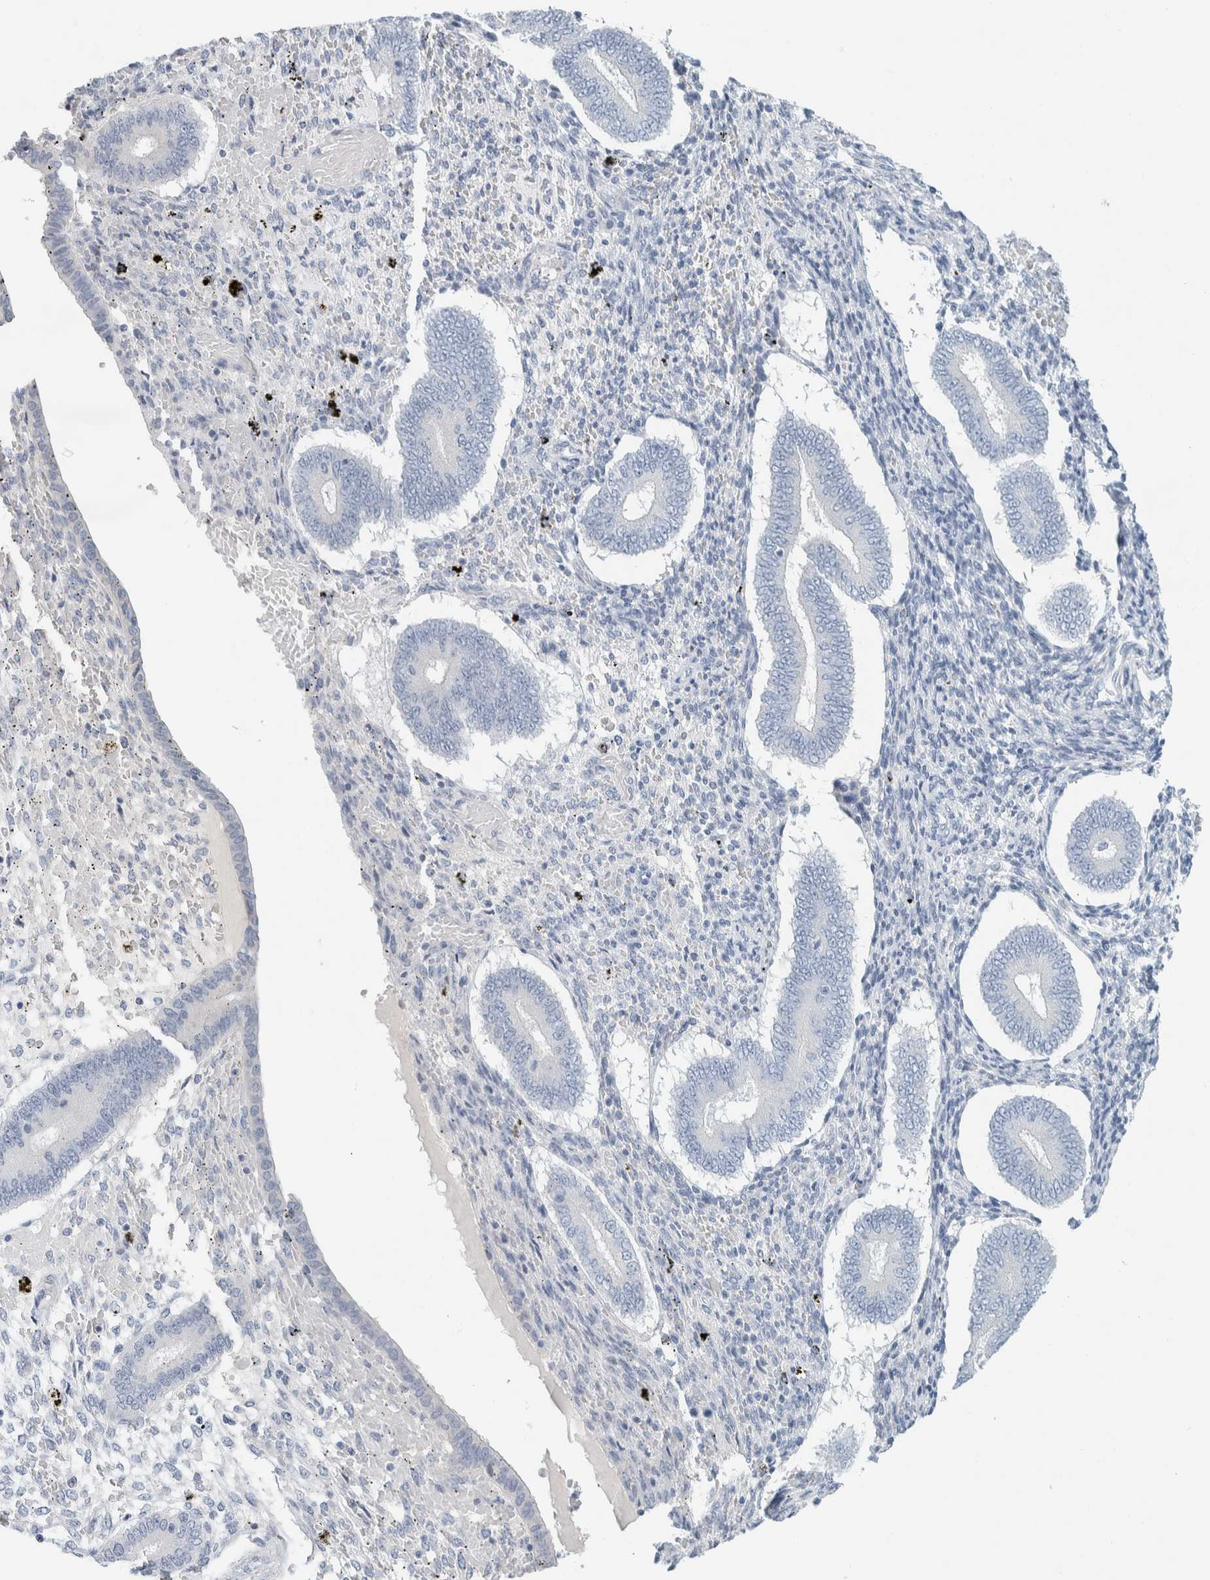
{"staining": {"intensity": "negative", "quantity": "none", "location": "none"}, "tissue": "endometrium", "cell_type": "Cells in endometrial stroma", "image_type": "normal", "snomed": [{"axis": "morphology", "description": "Normal tissue, NOS"}, {"axis": "topography", "description": "Endometrium"}], "caption": "Immunohistochemical staining of normal human endometrium reveals no significant positivity in cells in endometrial stroma. (DAB immunohistochemistry visualized using brightfield microscopy, high magnification).", "gene": "ALOX12B", "patient": {"sex": "female", "age": 42}}